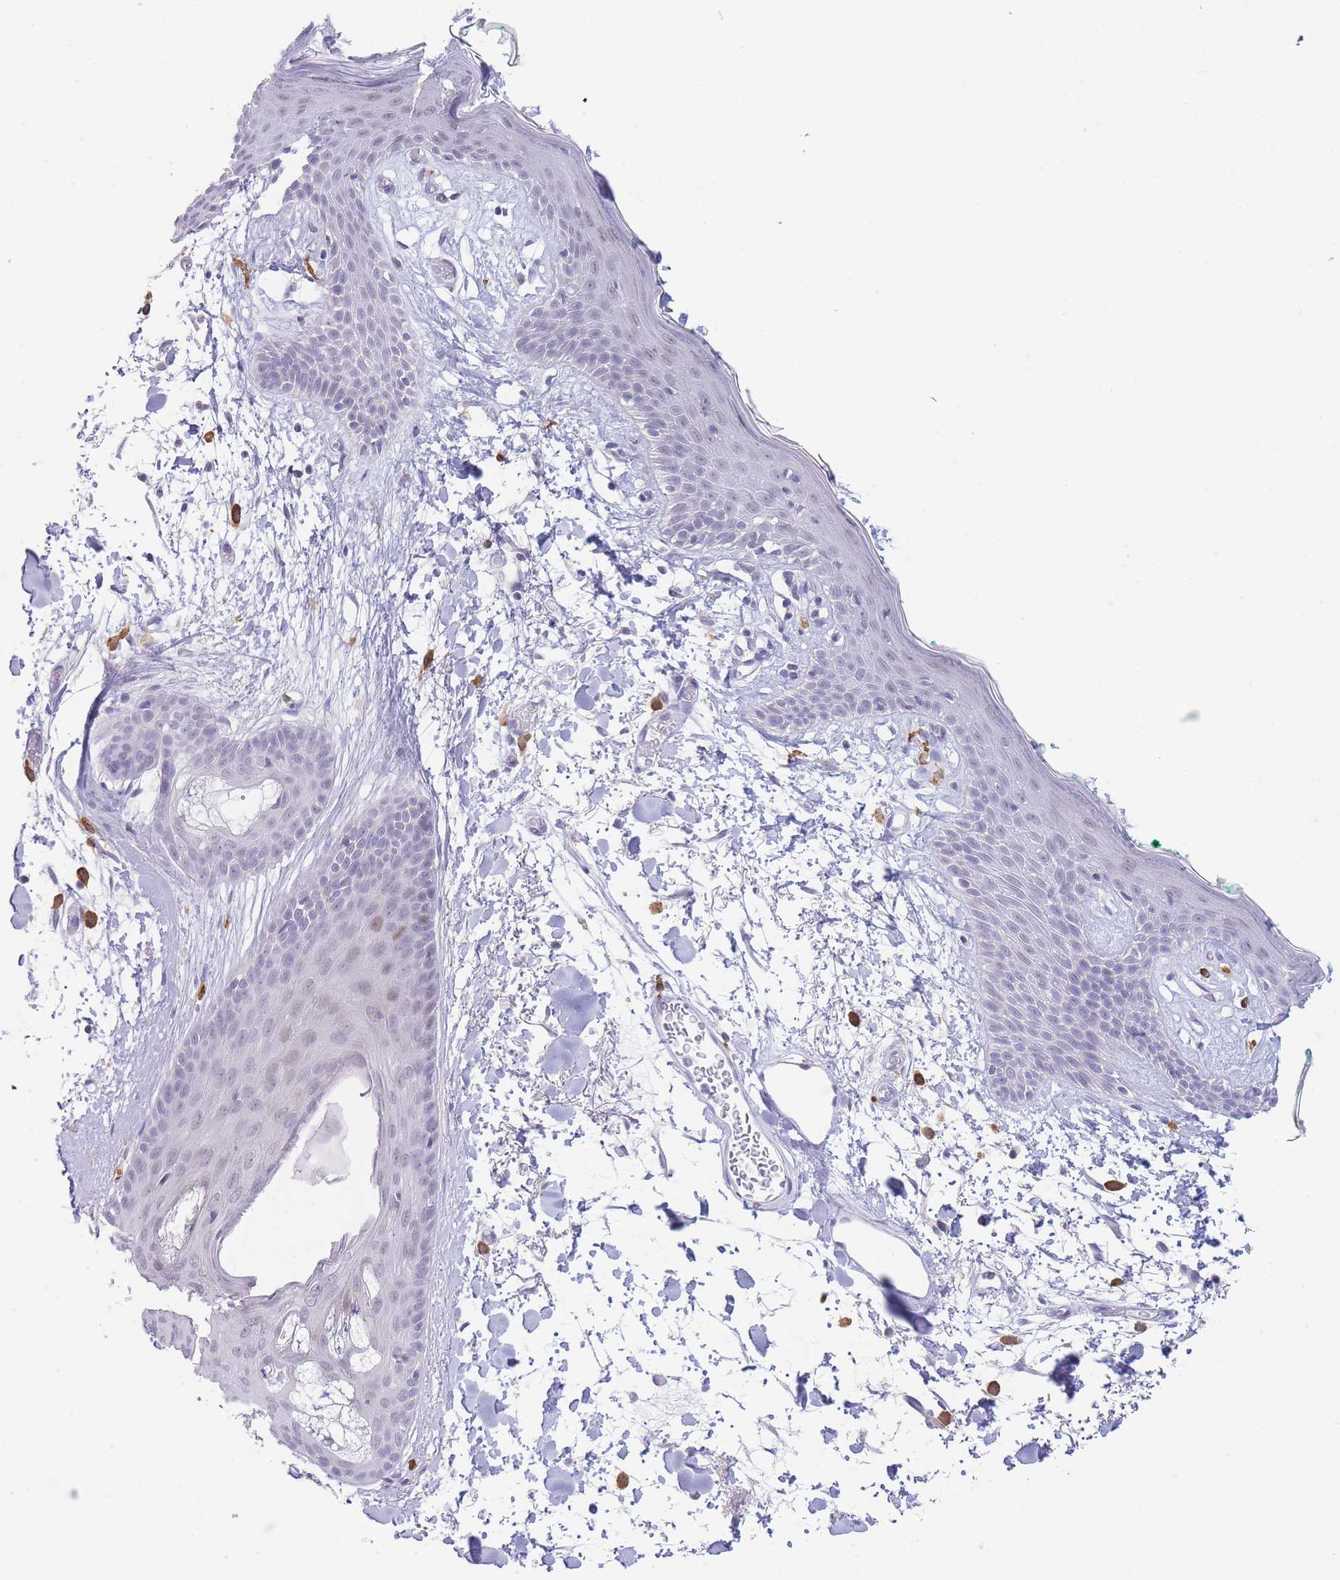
{"staining": {"intensity": "negative", "quantity": "none", "location": "none"}, "tissue": "skin", "cell_type": "Fibroblasts", "image_type": "normal", "snomed": [{"axis": "morphology", "description": "Normal tissue, NOS"}, {"axis": "topography", "description": "Skin"}], "caption": "Human skin stained for a protein using immunohistochemistry reveals no positivity in fibroblasts.", "gene": "ASAP3", "patient": {"sex": "male", "age": 79}}